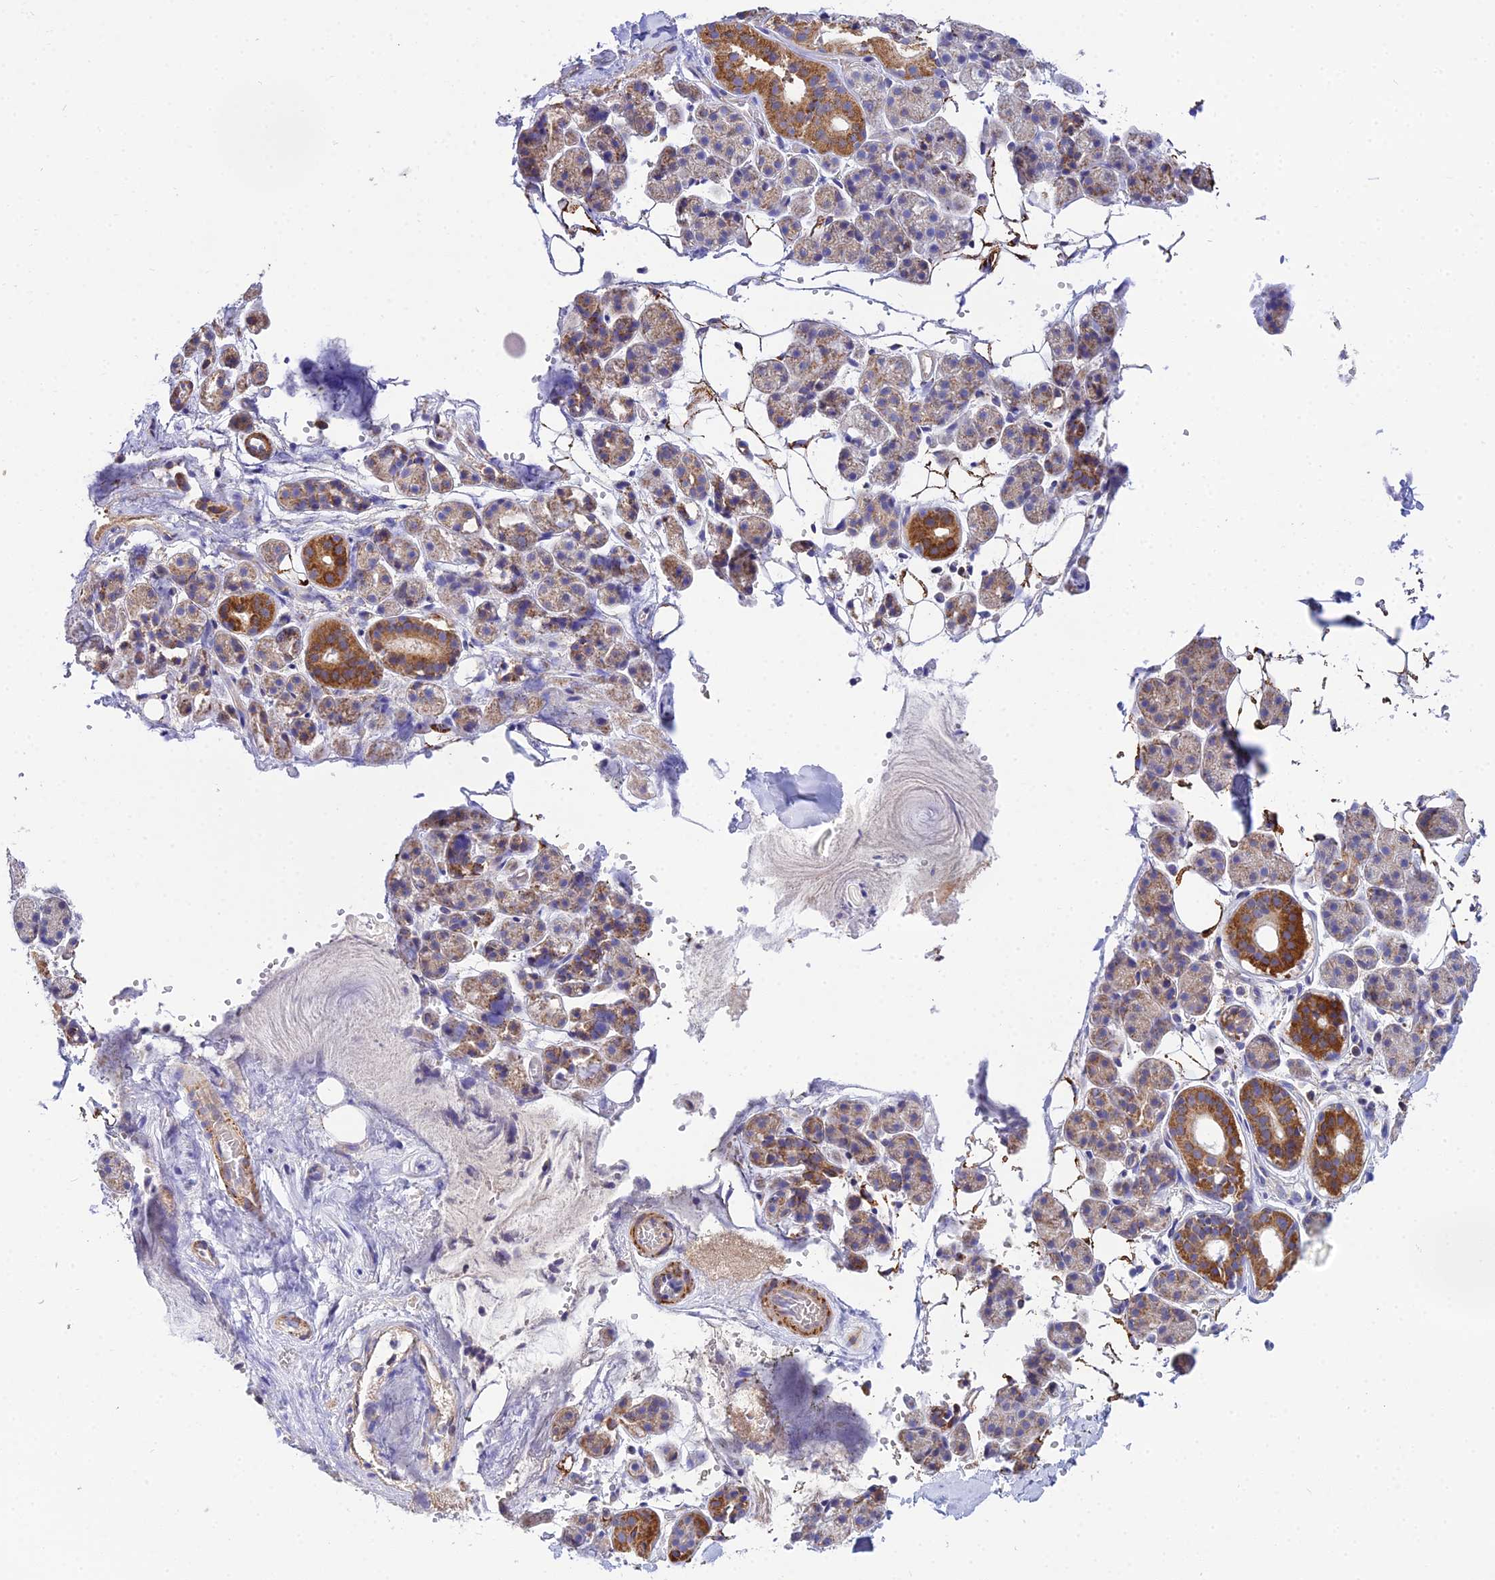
{"staining": {"intensity": "strong", "quantity": "<25%", "location": "cytoplasmic/membranous"}, "tissue": "salivary gland", "cell_type": "Glandular cells", "image_type": "normal", "snomed": [{"axis": "morphology", "description": "Normal tissue, NOS"}, {"axis": "topography", "description": "Salivary gland"}], "caption": "IHC histopathology image of unremarkable human salivary gland stained for a protein (brown), which demonstrates medium levels of strong cytoplasmic/membranous expression in approximately <25% of glandular cells.", "gene": "ACOT1", "patient": {"sex": "female", "age": 33}}